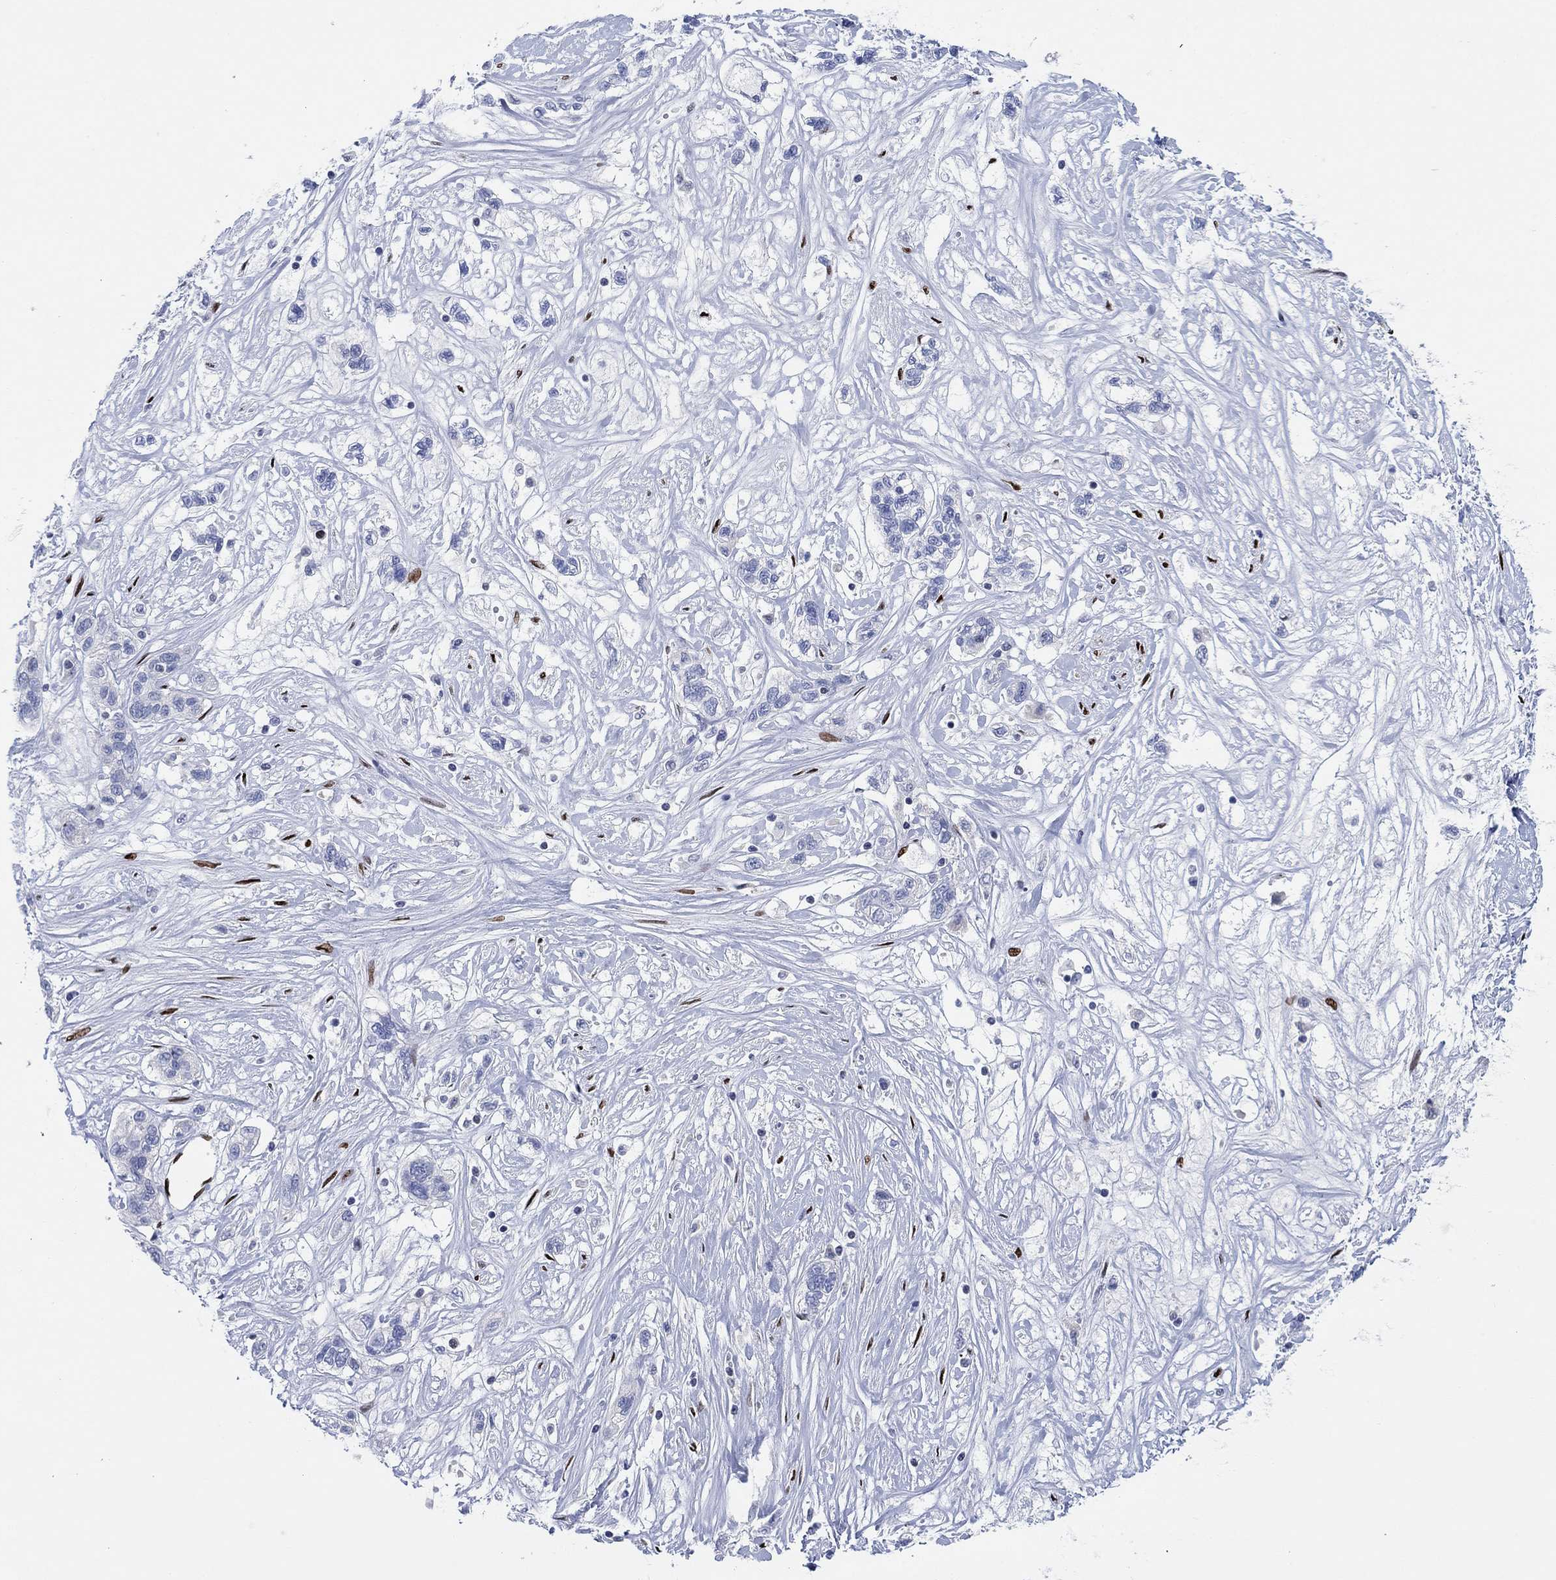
{"staining": {"intensity": "strong", "quantity": "25%-75%", "location": "nuclear"}, "tissue": "liver cancer", "cell_type": "Tumor cells", "image_type": "cancer", "snomed": [{"axis": "morphology", "description": "Adenocarcinoma, NOS"}, {"axis": "morphology", "description": "Cholangiocarcinoma"}, {"axis": "topography", "description": "Liver"}], "caption": "Immunohistochemistry (IHC) staining of liver cancer (cholangiocarcinoma), which exhibits high levels of strong nuclear positivity in approximately 25%-75% of tumor cells indicating strong nuclear protein staining. The staining was performed using DAB (brown) for protein detection and nuclei were counterstained in hematoxylin (blue).", "gene": "ZEB1", "patient": {"sex": "male", "age": 64}}